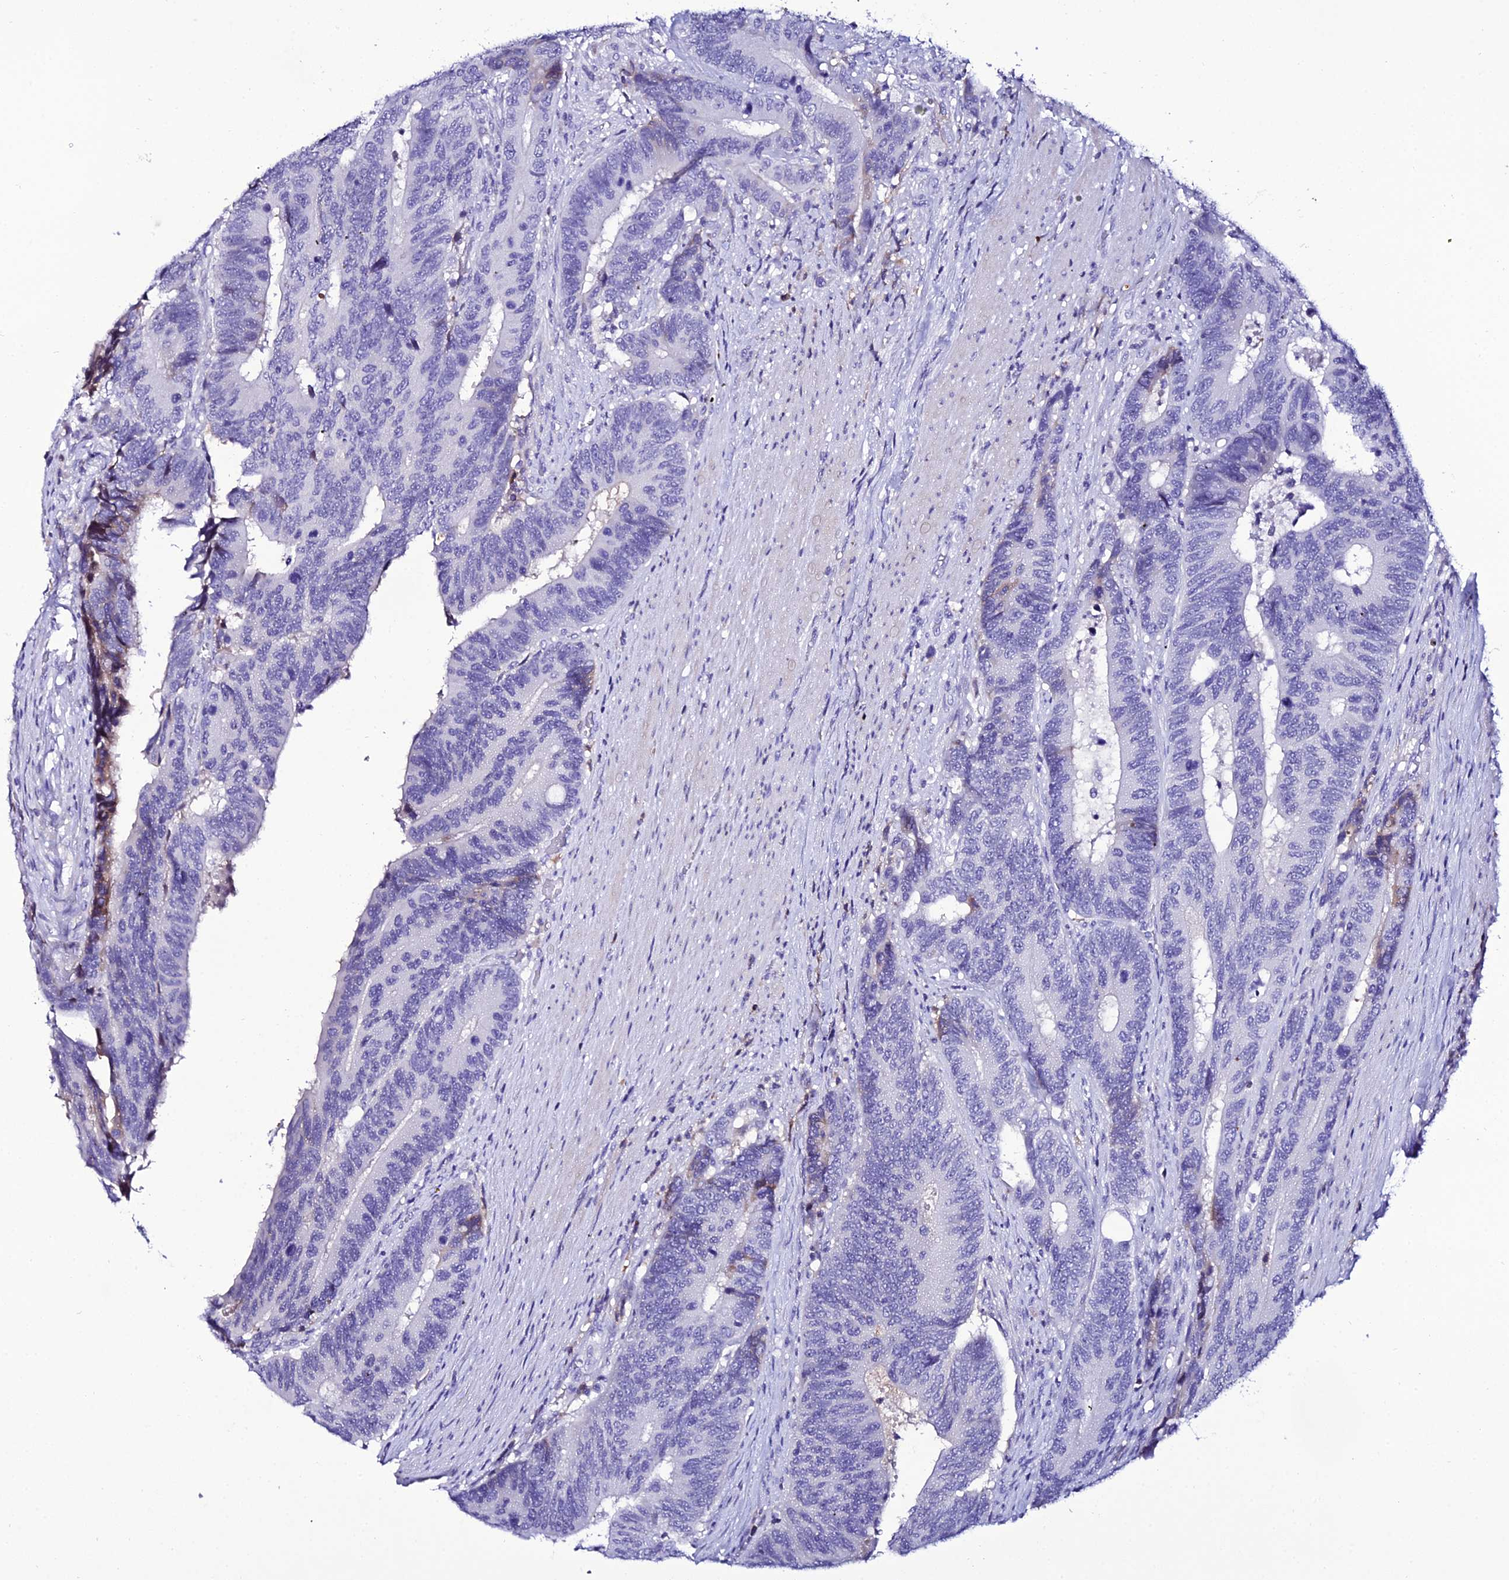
{"staining": {"intensity": "negative", "quantity": "none", "location": "none"}, "tissue": "colorectal cancer", "cell_type": "Tumor cells", "image_type": "cancer", "snomed": [{"axis": "morphology", "description": "Adenocarcinoma, NOS"}, {"axis": "topography", "description": "Colon"}], "caption": "This is an immunohistochemistry (IHC) photomicrograph of human colorectal cancer. There is no positivity in tumor cells.", "gene": "DEFB132", "patient": {"sex": "male", "age": 87}}